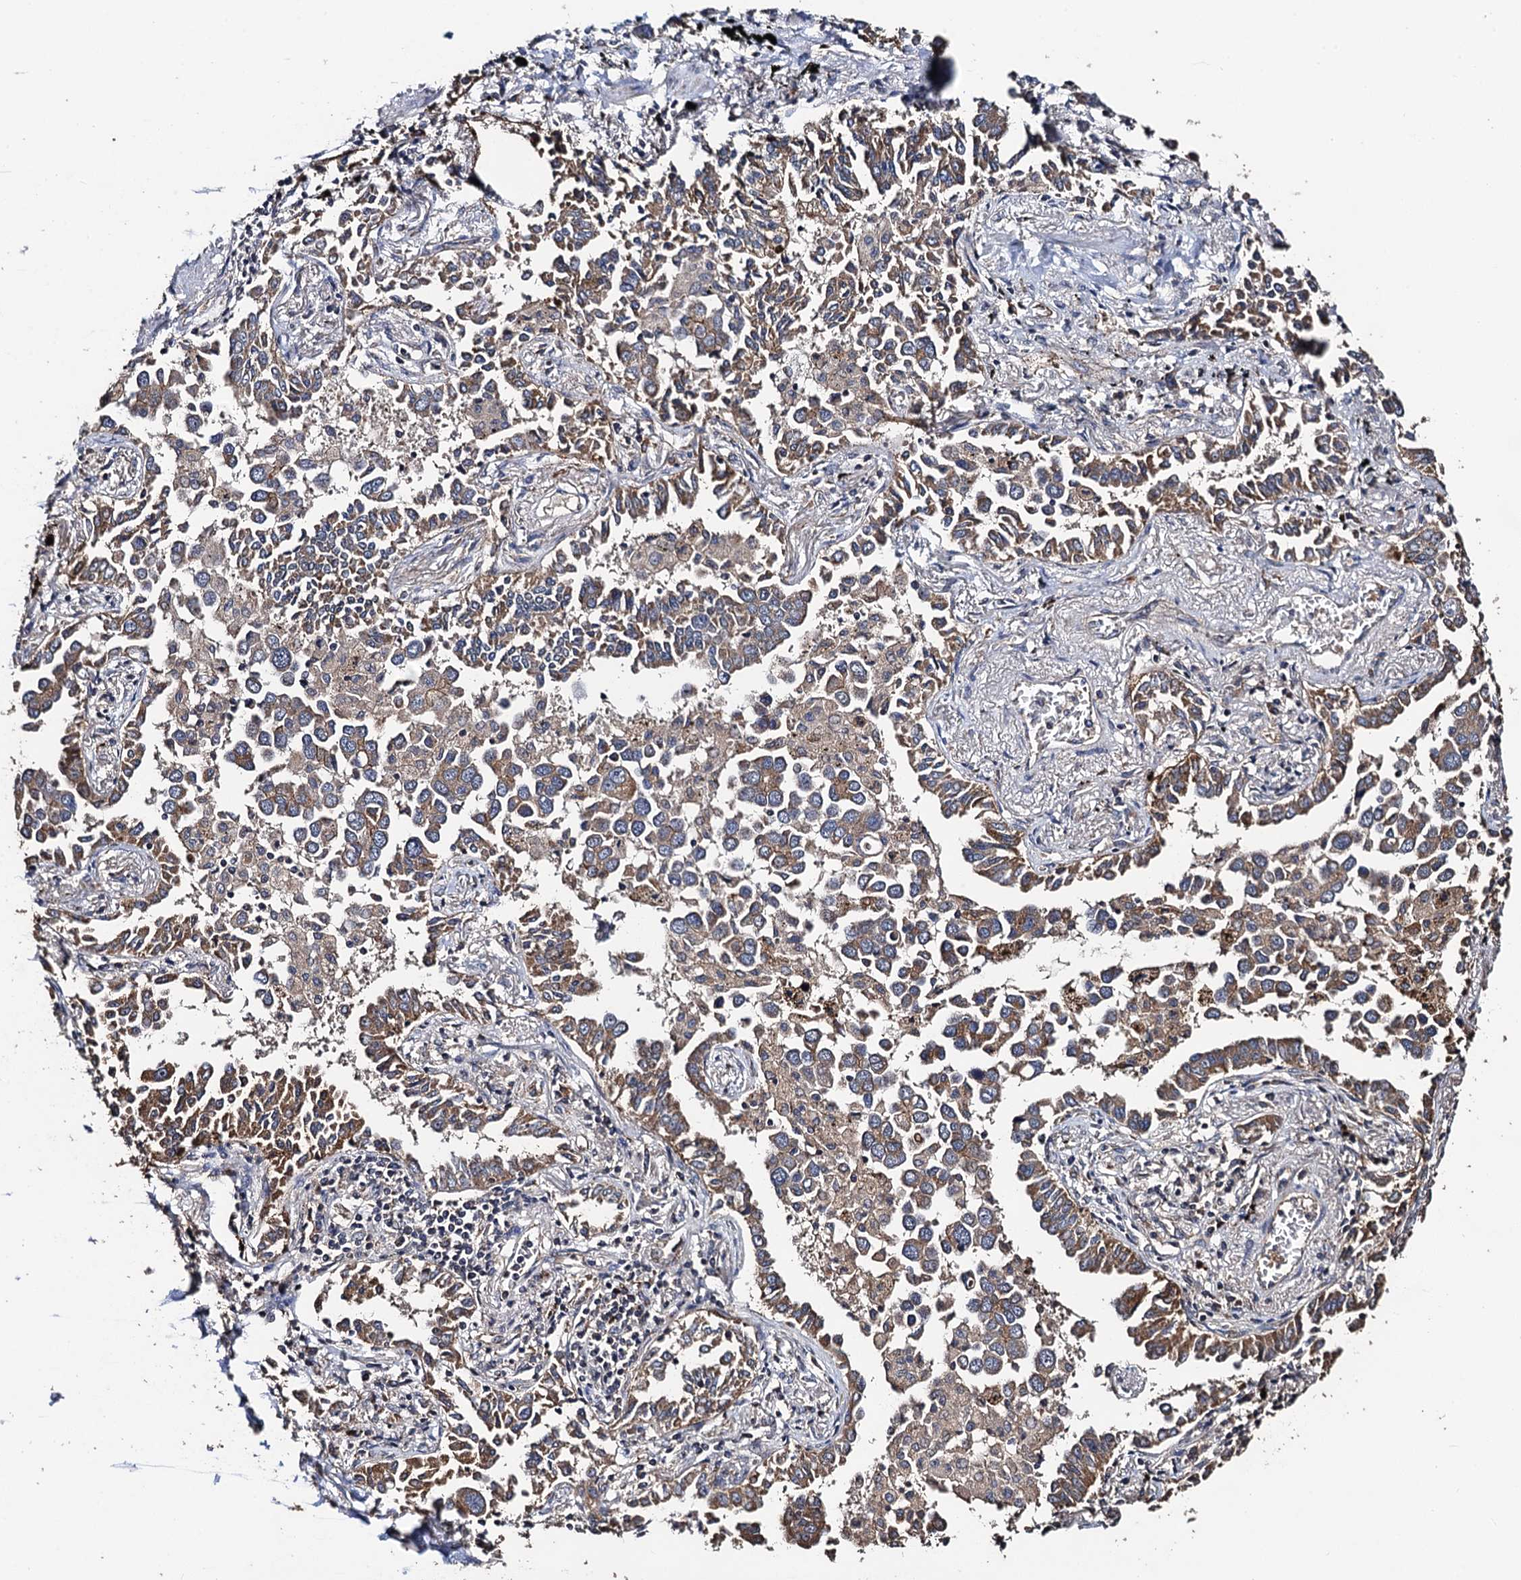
{"staining": {"intensity": "moderate", "quantity": ">75%", "location": "cytoplasmic/membranous"}, "tissue": "lung cancer", "cell_type": "Tumor cells", "image_type": "cancer", "snomed": [{"axis": "morphology", "description": "Adenocarcinoma, NOS"}, {"axis": "topography", "description": "Lung"}], "caption": "DAB immunohistochemical staining of human lung cancer (adenocarcinoma) demonstrates moderate cytoplasmic/membranous protein expression in about >75% of tumor cells.", "gene": "PPTC7", "patient": {"sex": "male", "age": 67}}